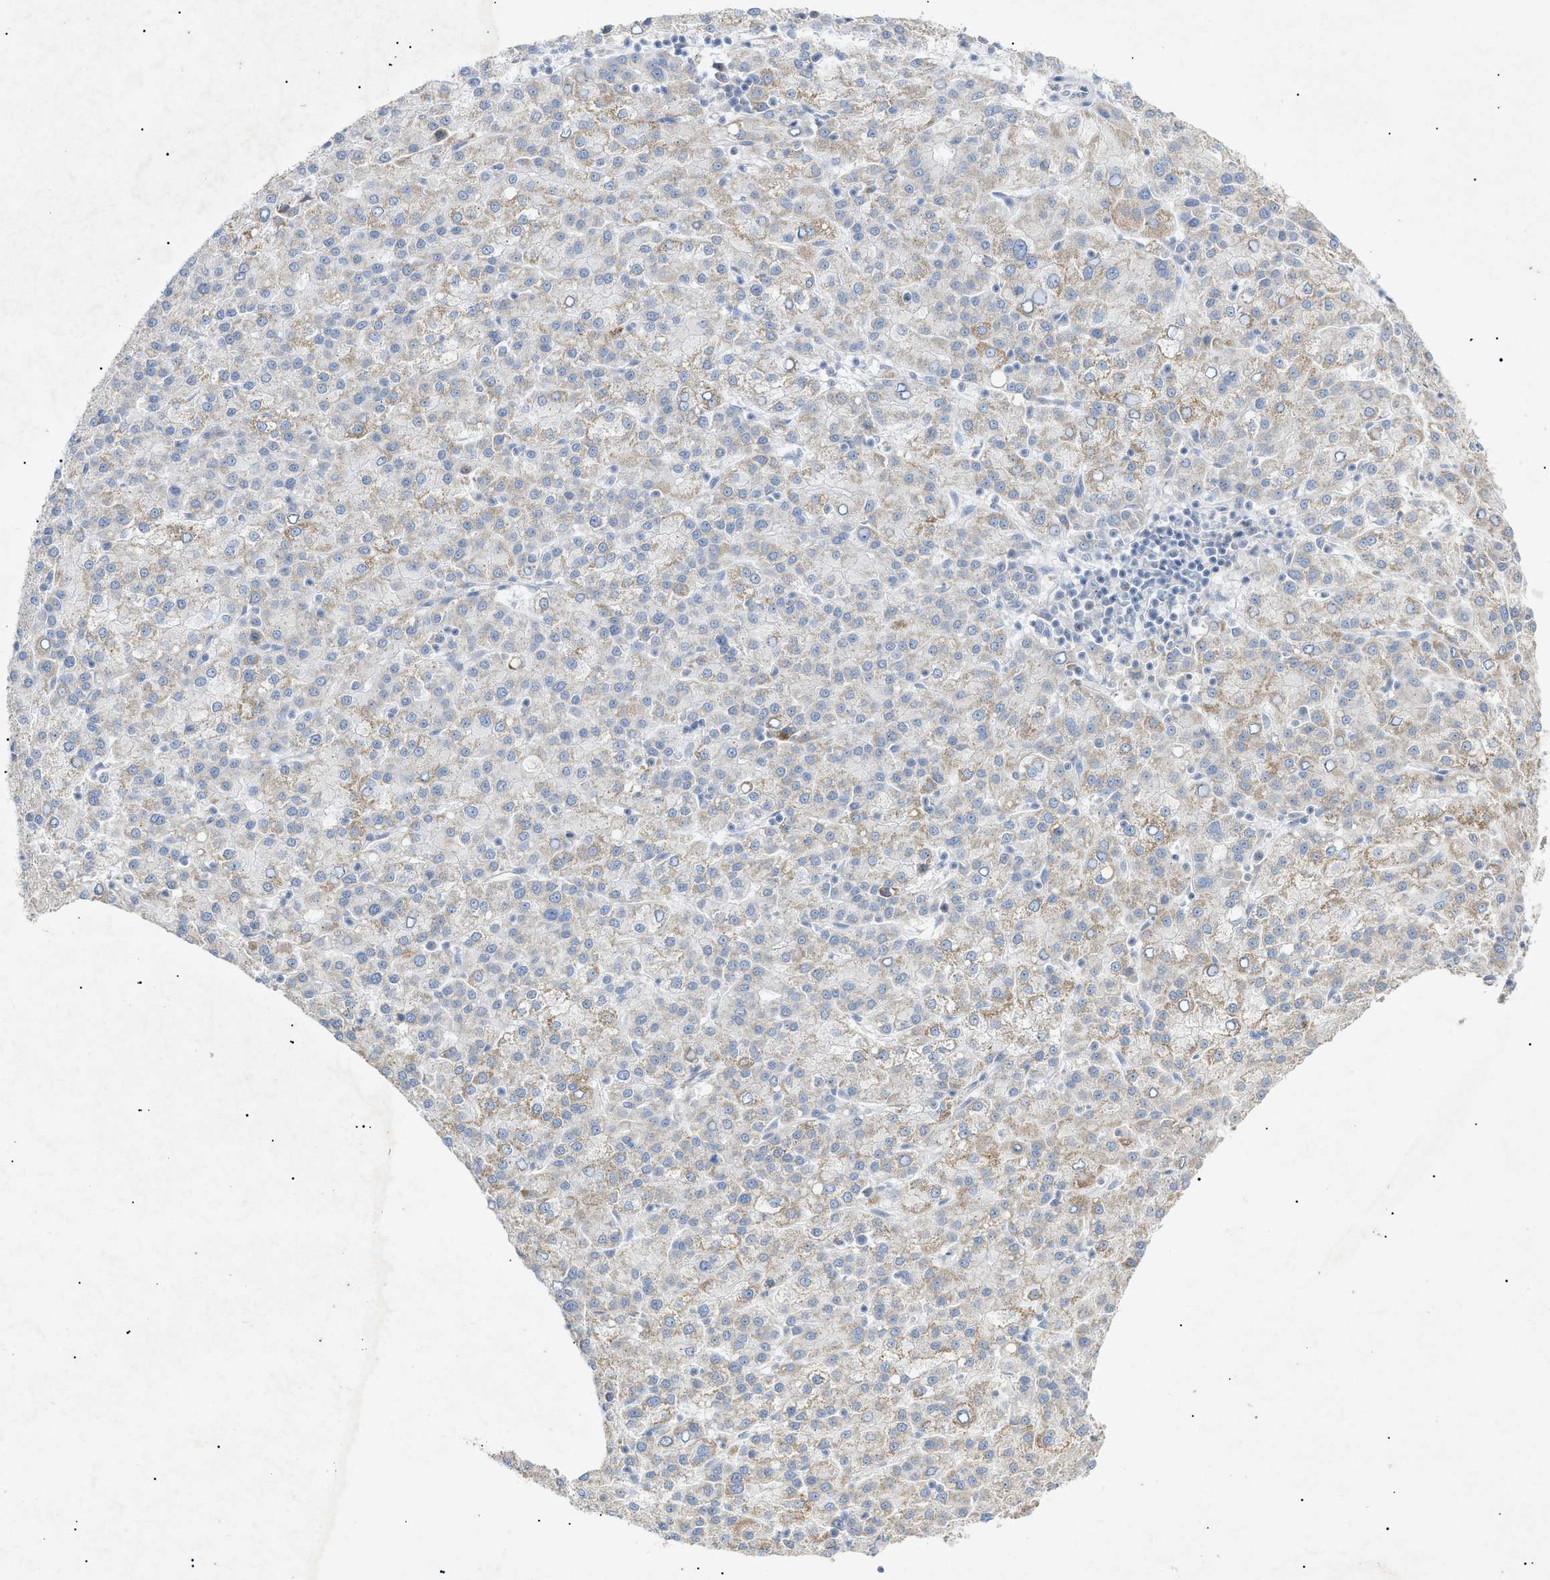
{"staining": {"intensity": "weak", "quantity": "25%-75%", "location": "cytoplasmic/membranous"}, "tissue": "liver cancer", "cell_type": "Tumor cells", "image_type": "cancer", "snomed": [{"axis": "morphology", "description": "Carcinoma, Hepatocellular, NOS"}, {"axis": "topography", "description": "Liver"}], "caption": "Tumor cells display low levels of weak cytoplasmic/membranous positivity in approximately 25%-75% of cells in human hepatocellular carcinoma (liver).", "gene": "SLC25A31", "patient": {"sex": "female", "age": 58}}